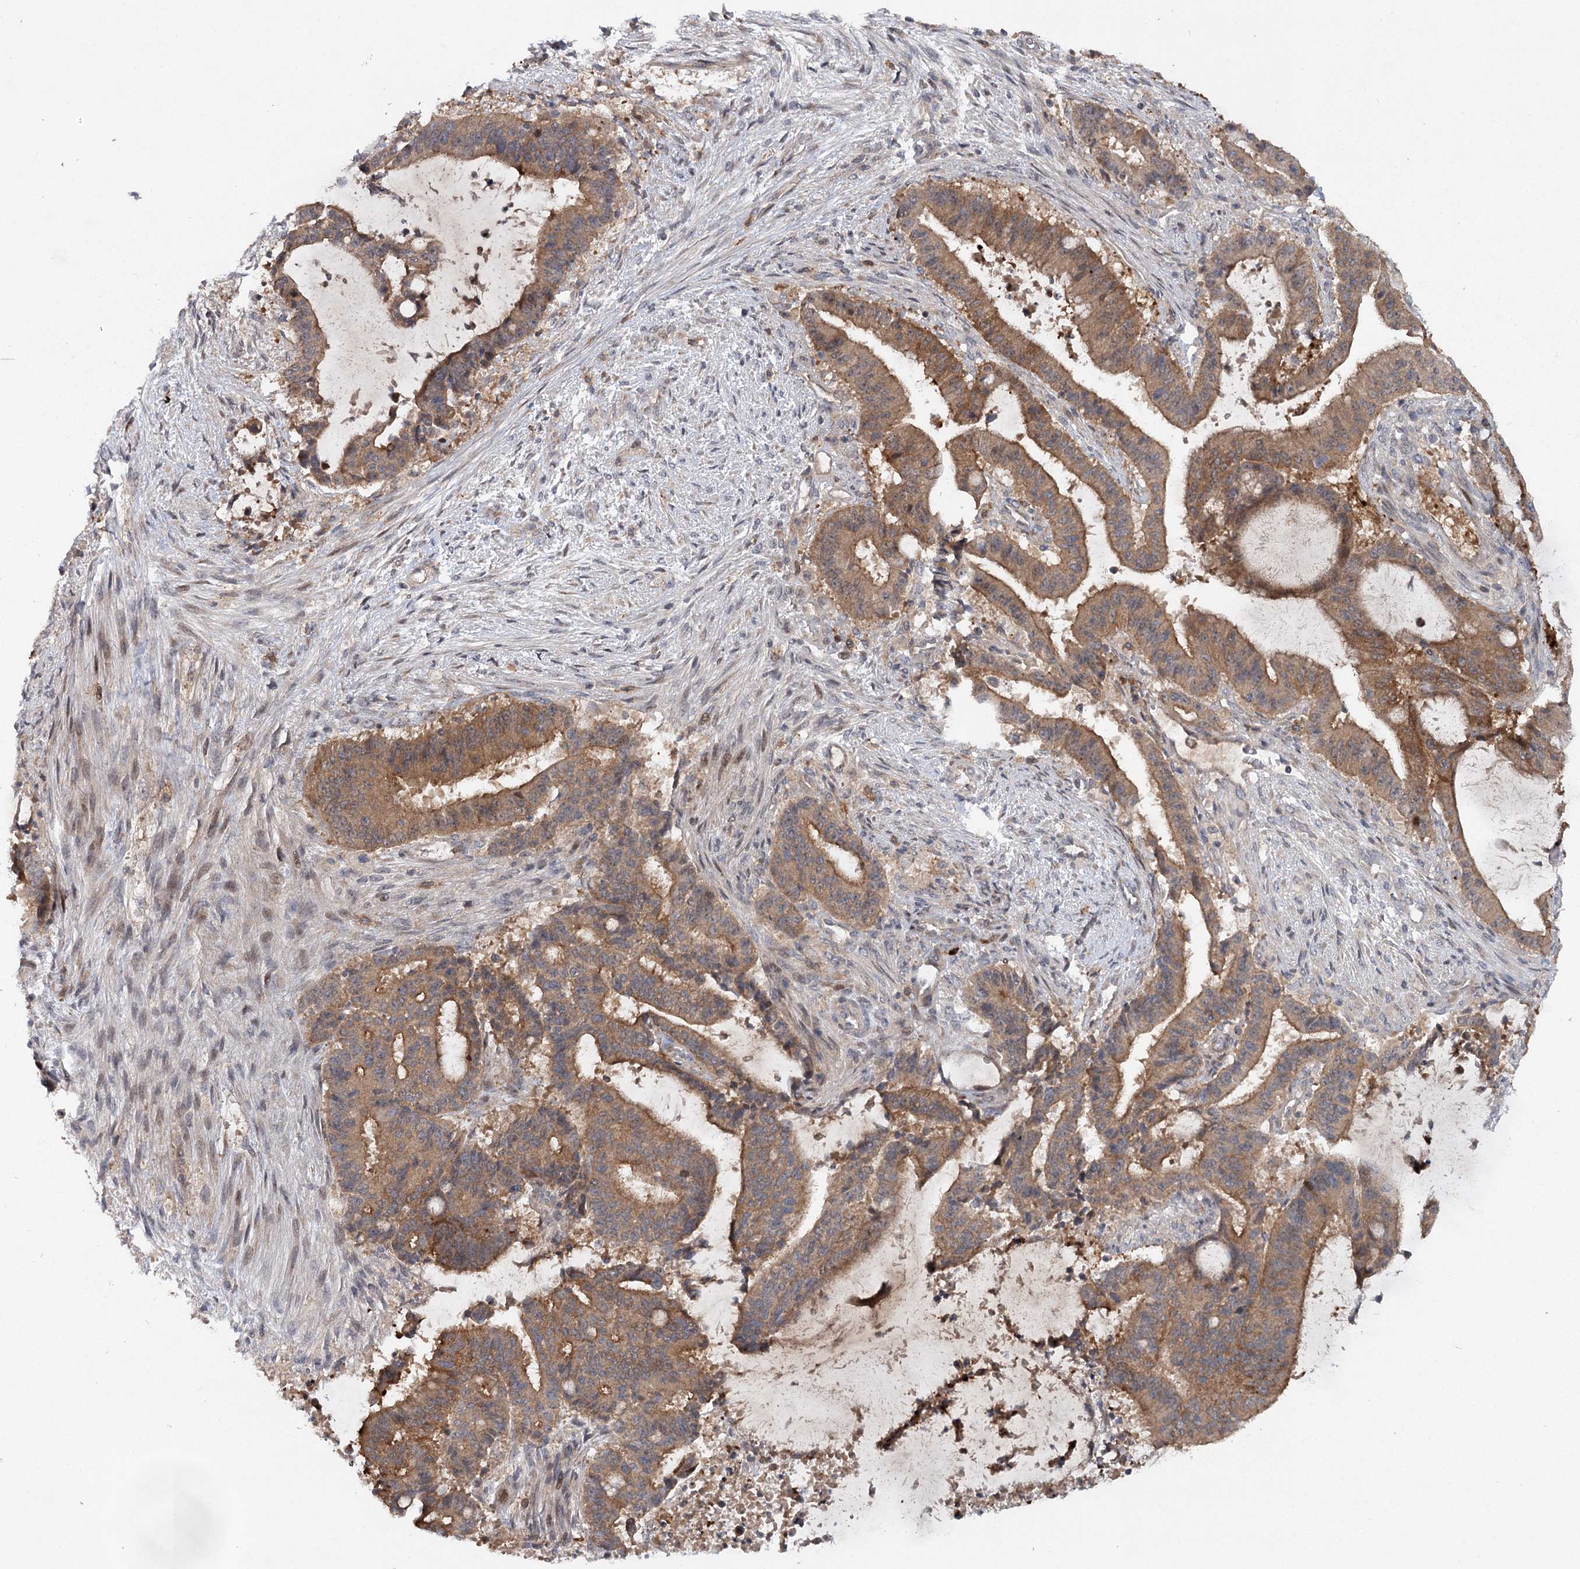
{"staining": {"intensity": "moderate", "quantity": ">75%", "location": "cytoplasmic/membranous"}, "tissue": "liver cancer", "cell_type": "Tumor cells", "image_type": "cancer", "snomed": [{"axis": "morphology", "description": "Normal tissue, NOS"}, {"axis": "morphology", "description": "Cholangiocarcinoma"}, {"axis": "topography", "description": "Liver"}, {"axis": "topography", "description": "Peripheral nerve tissue"}], "caption": "This histopathology image displays immunohistochemistry (IHC) staining of human liver cancer (cholangiocarcinoma), with medium moderate cytoplasmic/membranous positivity in approximately >75% of tumor cells.", "gene": "MAP3K13", "patient": {"sex": "female", "age": 73}}